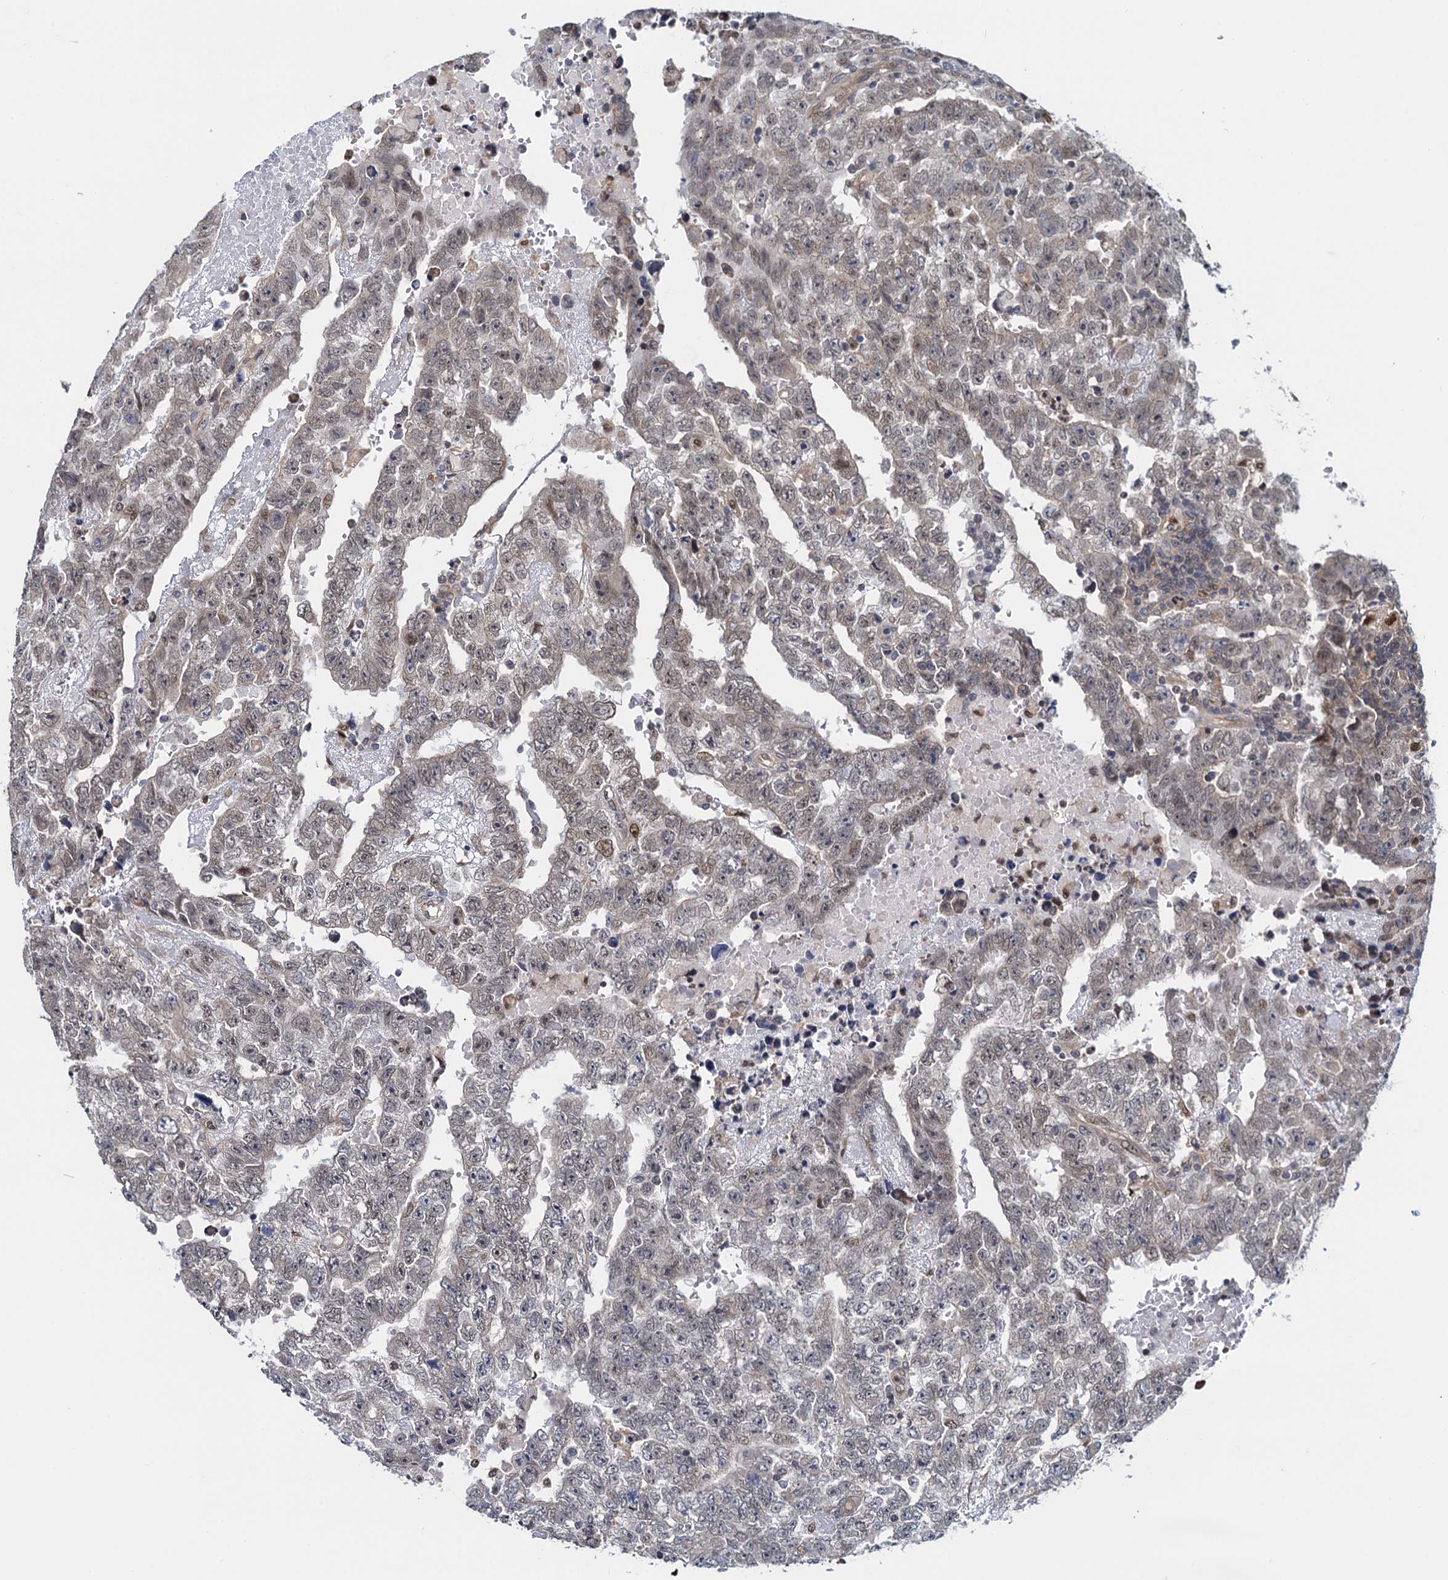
{"staining": {"intensity": "weak", "quantity": "<25%", "location": "cytoplasmic/membranous"}, "tissue": "testis cancer", "cell_type": "Tumor cells", "image_type": "cancer", "snomed": [{"axis": "morphology", "description": "Carcinoma, Embryonal, NOS"}, {"axis": "topography", "description": "Testis"}], "caption": "A high-resolution histopathology image shows immunohistochemistry staining of testis cancer, which exhibits no significant expression in tumor cells.", "gene": "RNF125", "patient": {"sex": "male", "age": 25}}